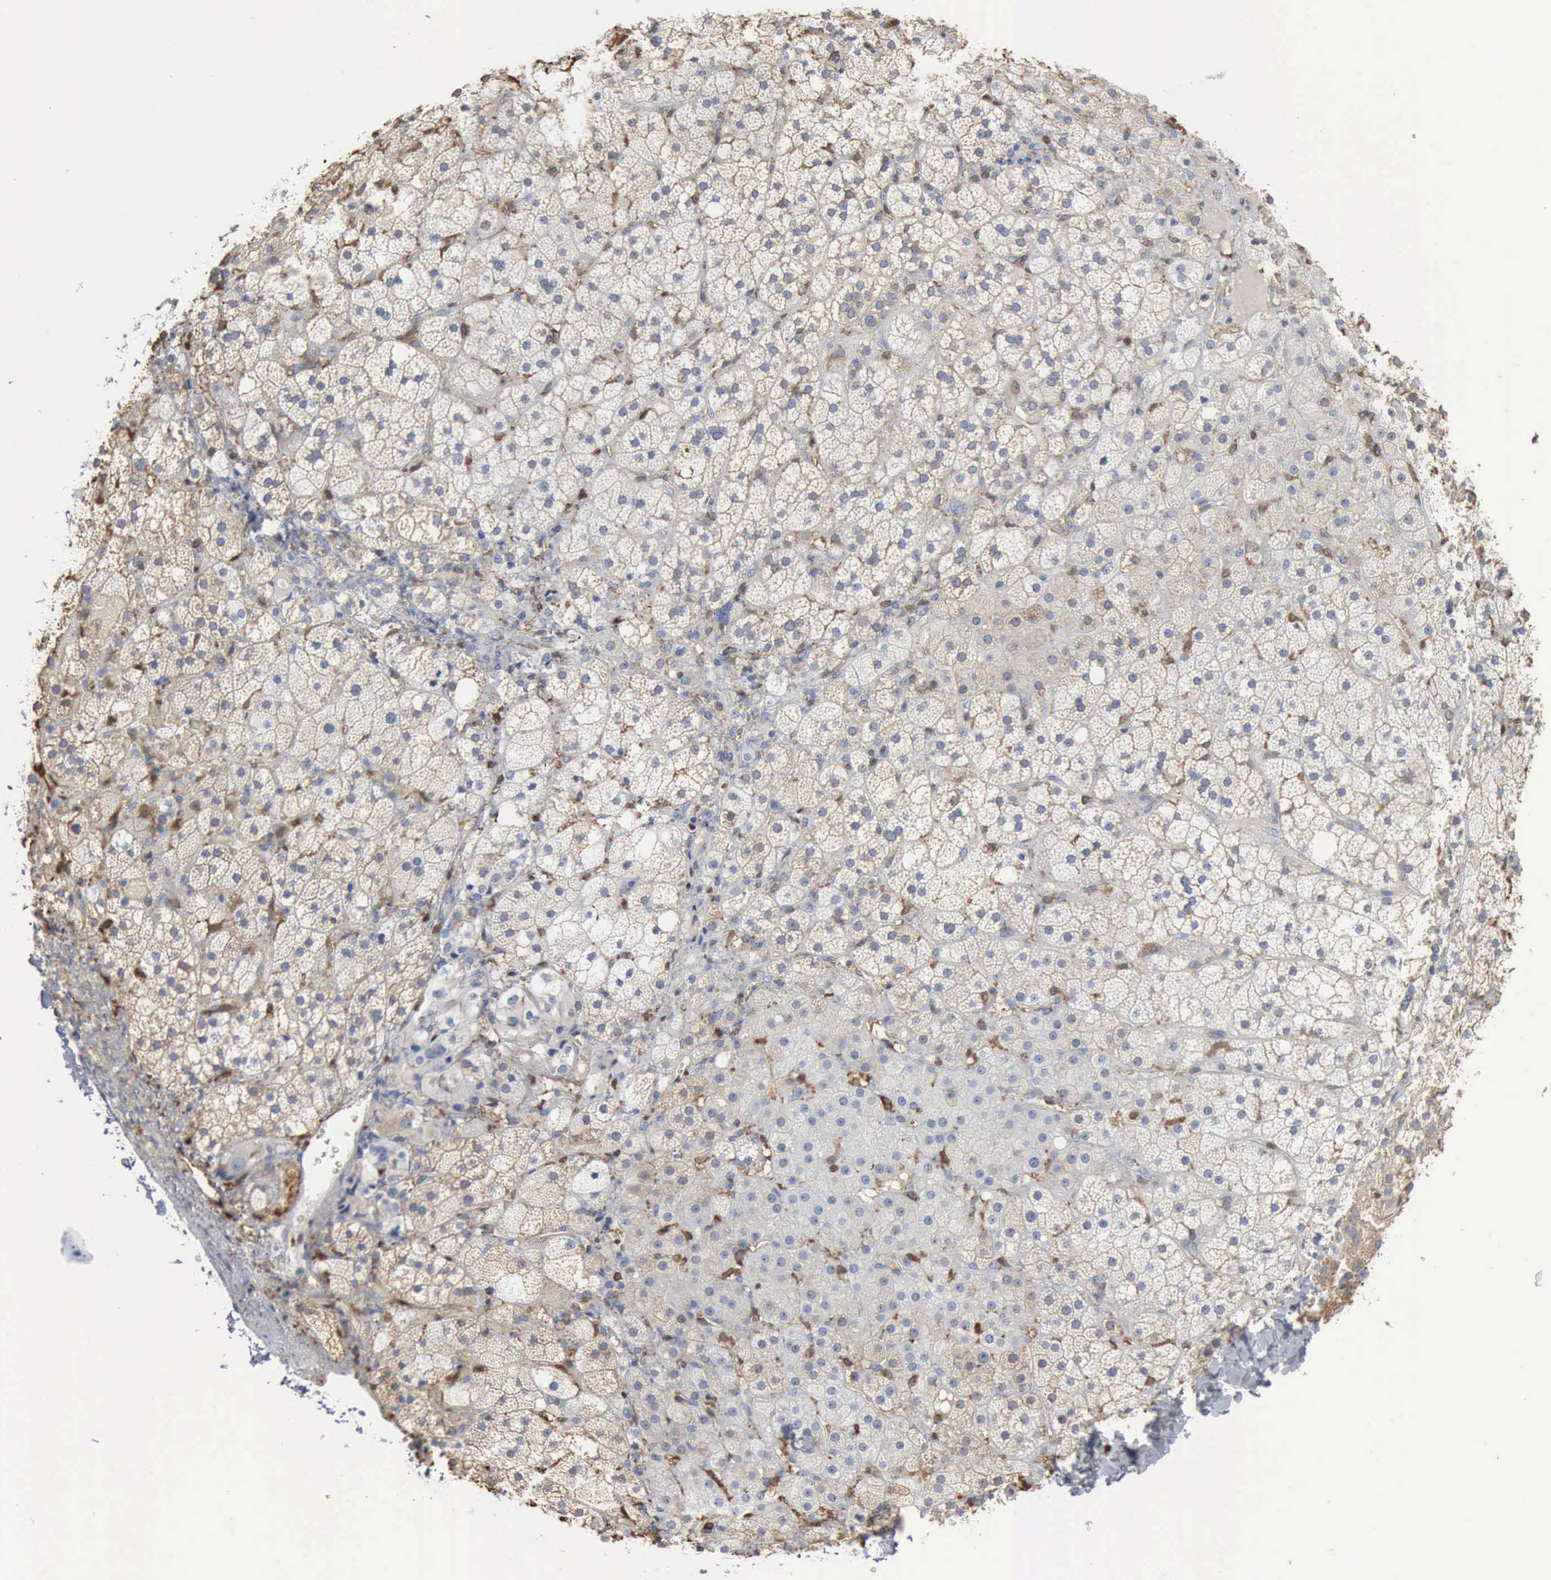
{"staining": {"intensity": "weak", "quantity": ">75%", "location": "cytoplasmic/membranous"}, "tissue": "adrenal gland", "cell_type": "Glandular cells", "image_type": "normal", "snomed": [{"axis": "morphology", "description": "Normal tissue, NOS"}, {"axis": "topography", "description": "Adrenal gland"}], "caption": "Adrenal gland stained for a protein (brown) demonstrates weak cytoplasmic/membranous positive staining in approximately >75% of glandular cells.", "gene": "FSCN1", "patient": {"sex": "male", "age": 53}}